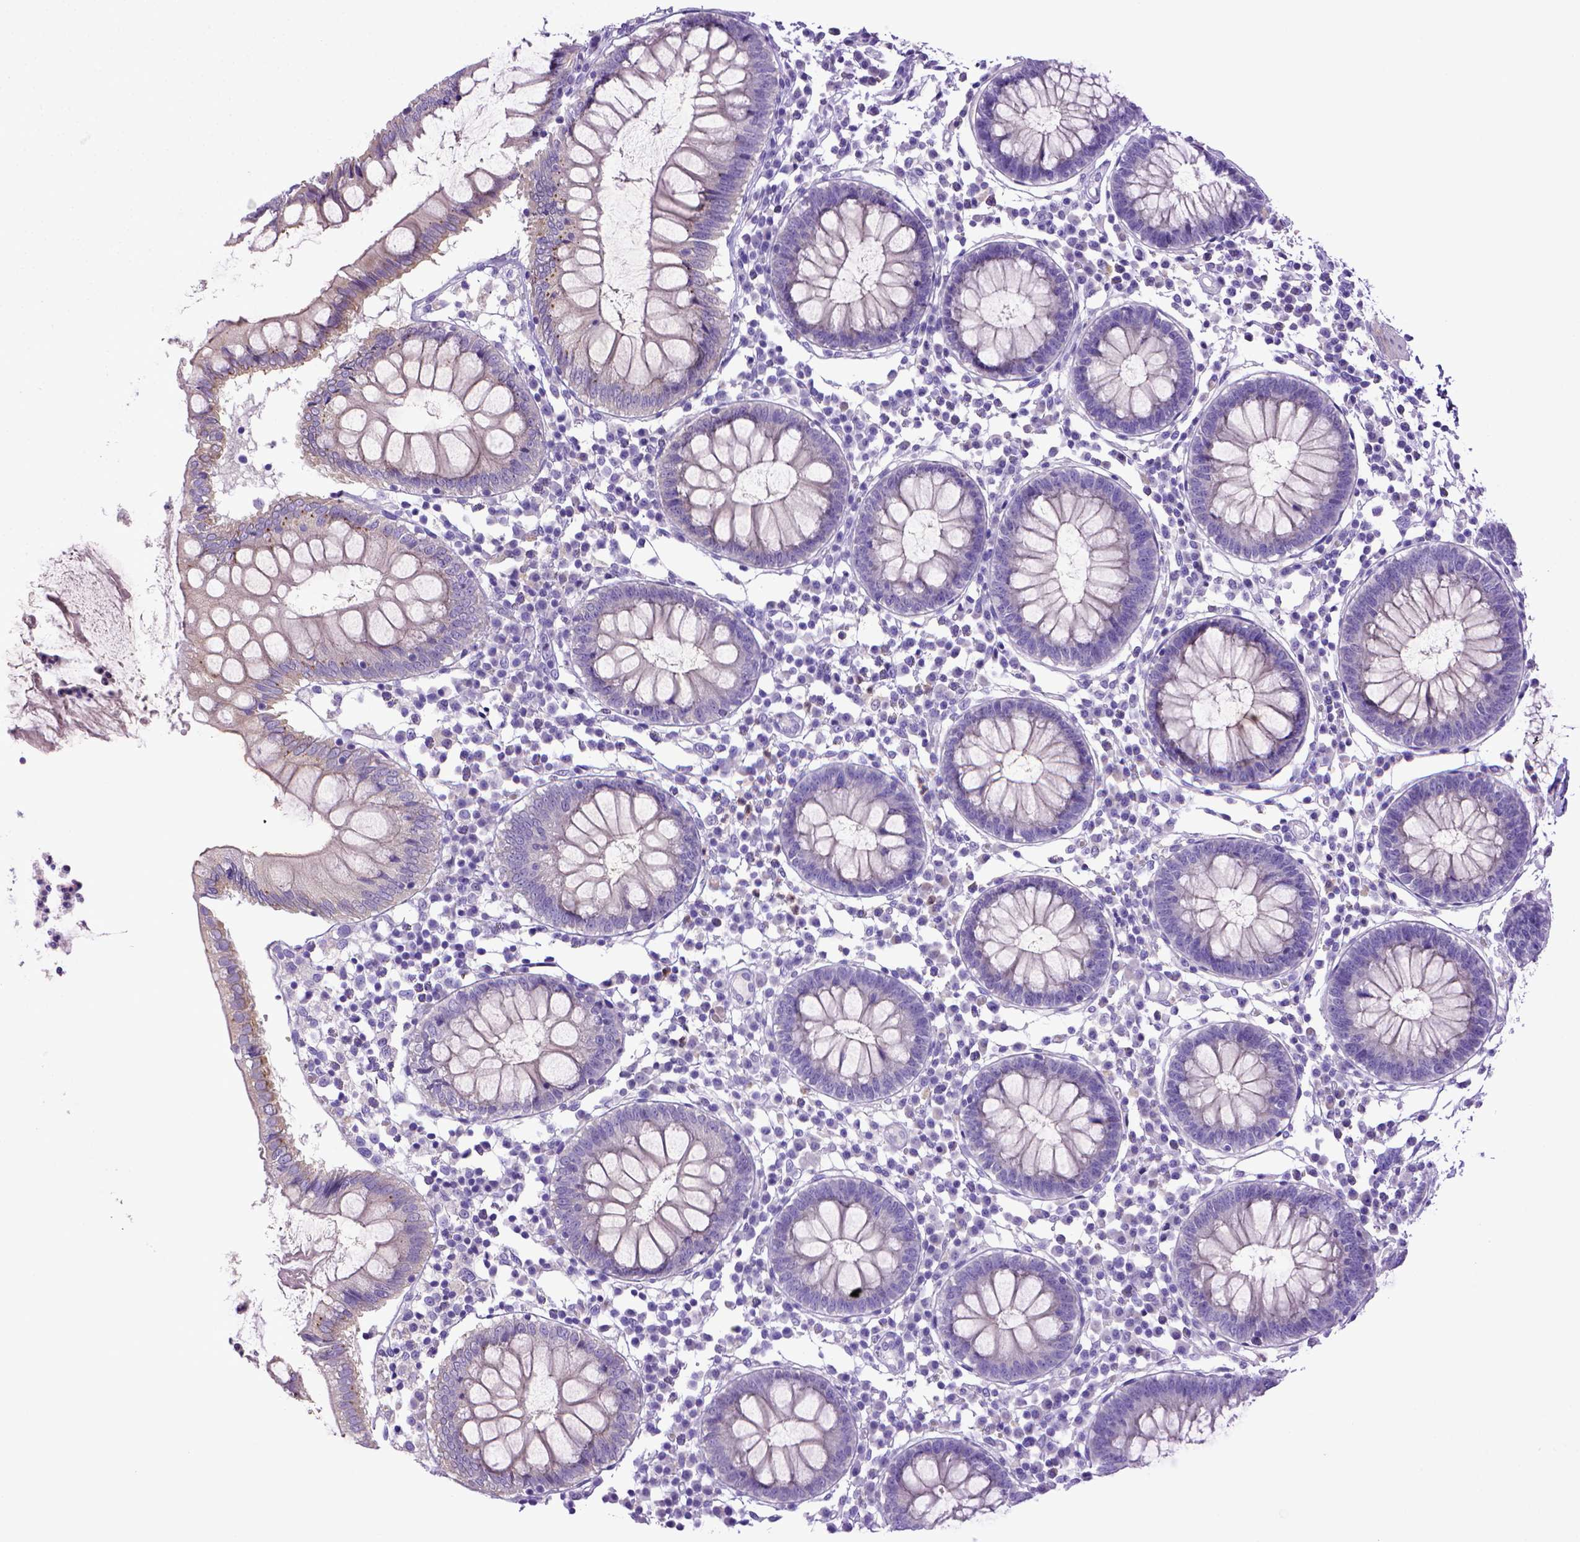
{"staining": {"intensity": "negative", "quantity": "none", "location": "none"}, "tissue": "colon", "cell_type": "Endothelial cells", "image_type": "normal", "snomed": [{"axis": "morphology", "description": "Normal tissue, NOS"}, {"axis": "morphology", "description": "Adenocarcinoma, NOS"}, {"axis": "topography", "description": "Colon"}], "caption": "Immunohistochemistry histopathology image of normal colon stained for a protein (brown), which shows no expression in endothelial cells. The staining was performed using DAB to visualize the protein expression in brown, while the nuclei were stained in blue with hematoxylin (Magnification: 20x).", "gene": "BAAT", "patient": {"sex": "male", "age": 83}}